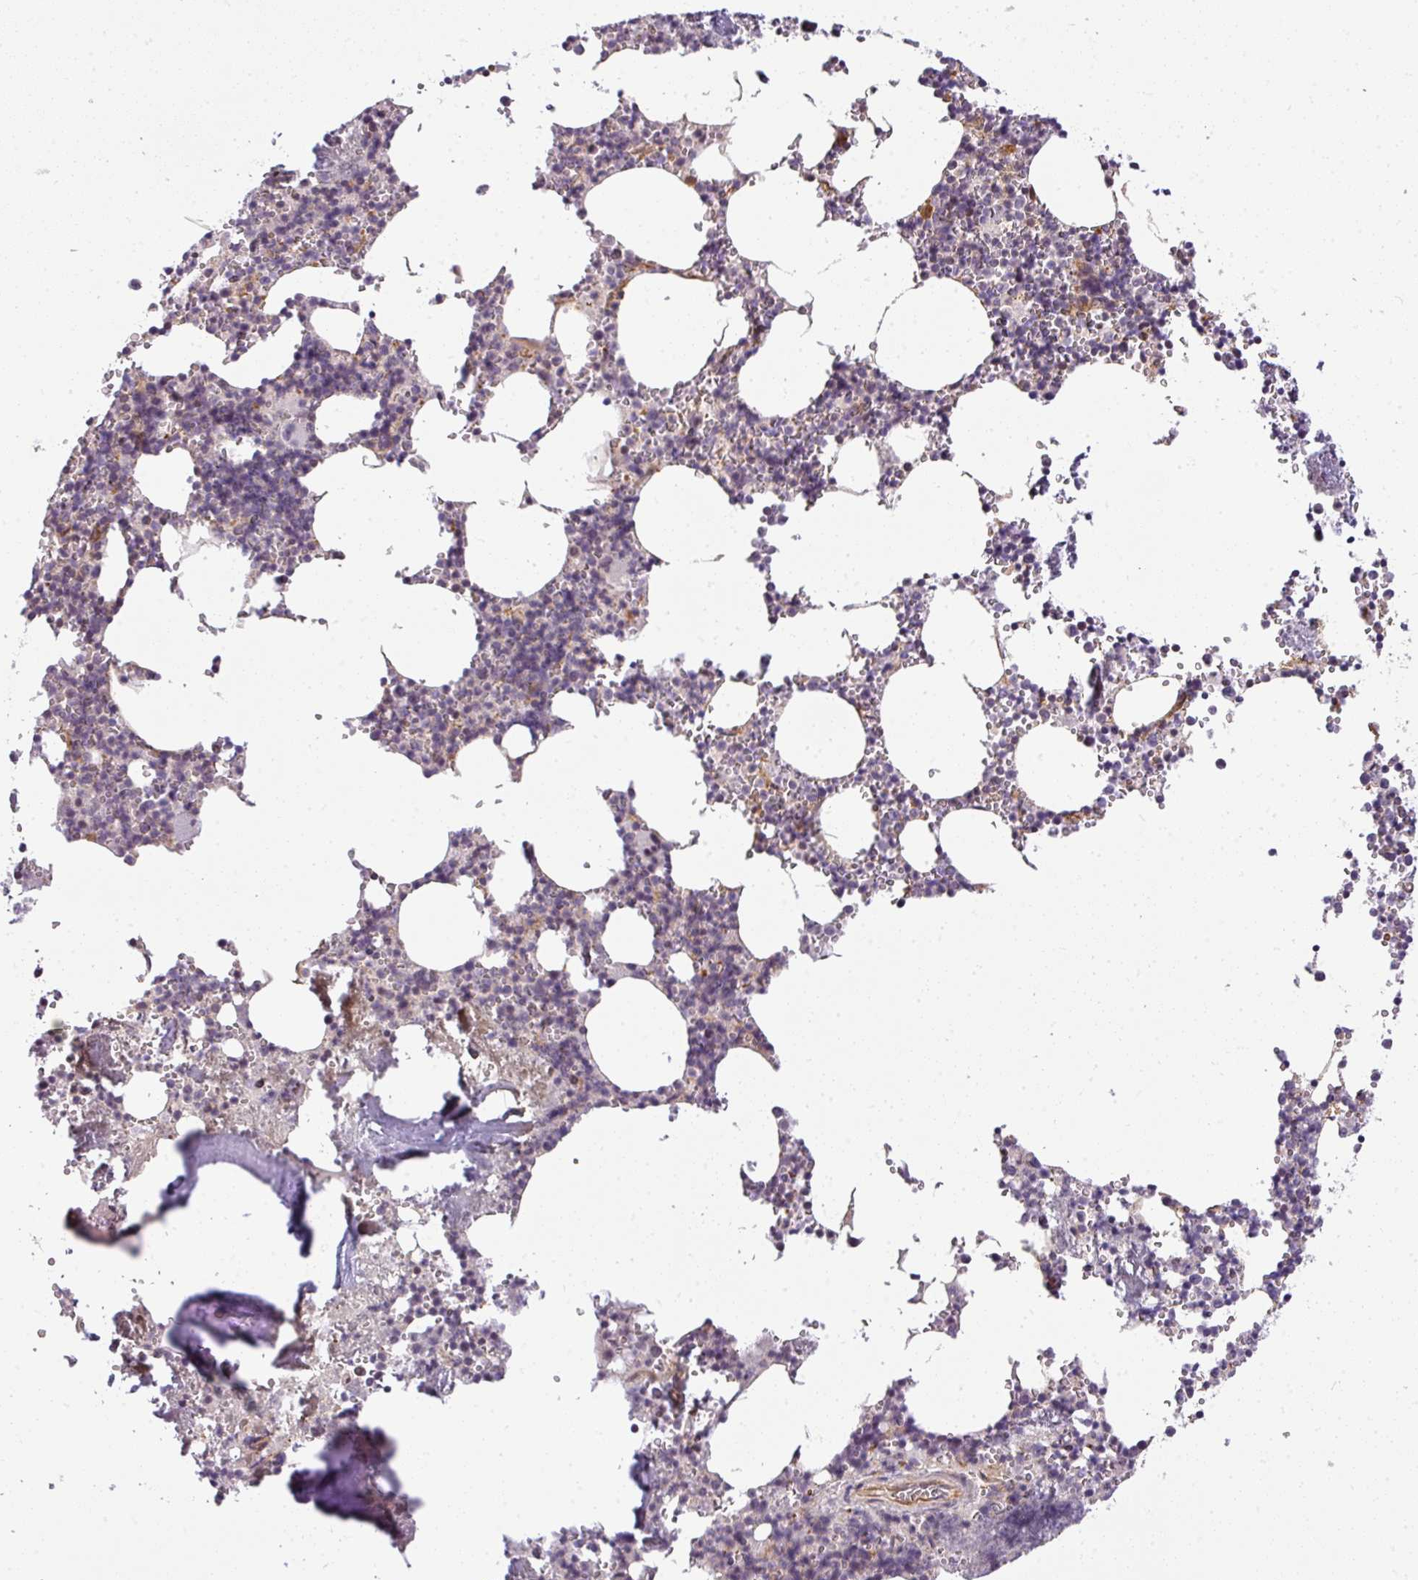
{"staining": {"intensity": "negative", "quantity": "none", "location": "none"}, "tissue": "bone marrow", "cell_type": "Hematopoietic cells", "image_type": "normal", "snomed": [{"axis": "morphology", "description": "Normal tissue, NOS"}, {"axis": "topography", "description": "Bone marrow"}], "caption": "An image of bone marrow stained for a protein exhibits no brown staining in hematopoietic cells.", "gene": "OR11H4", "patient": {"sex": "male", "age": 54}}